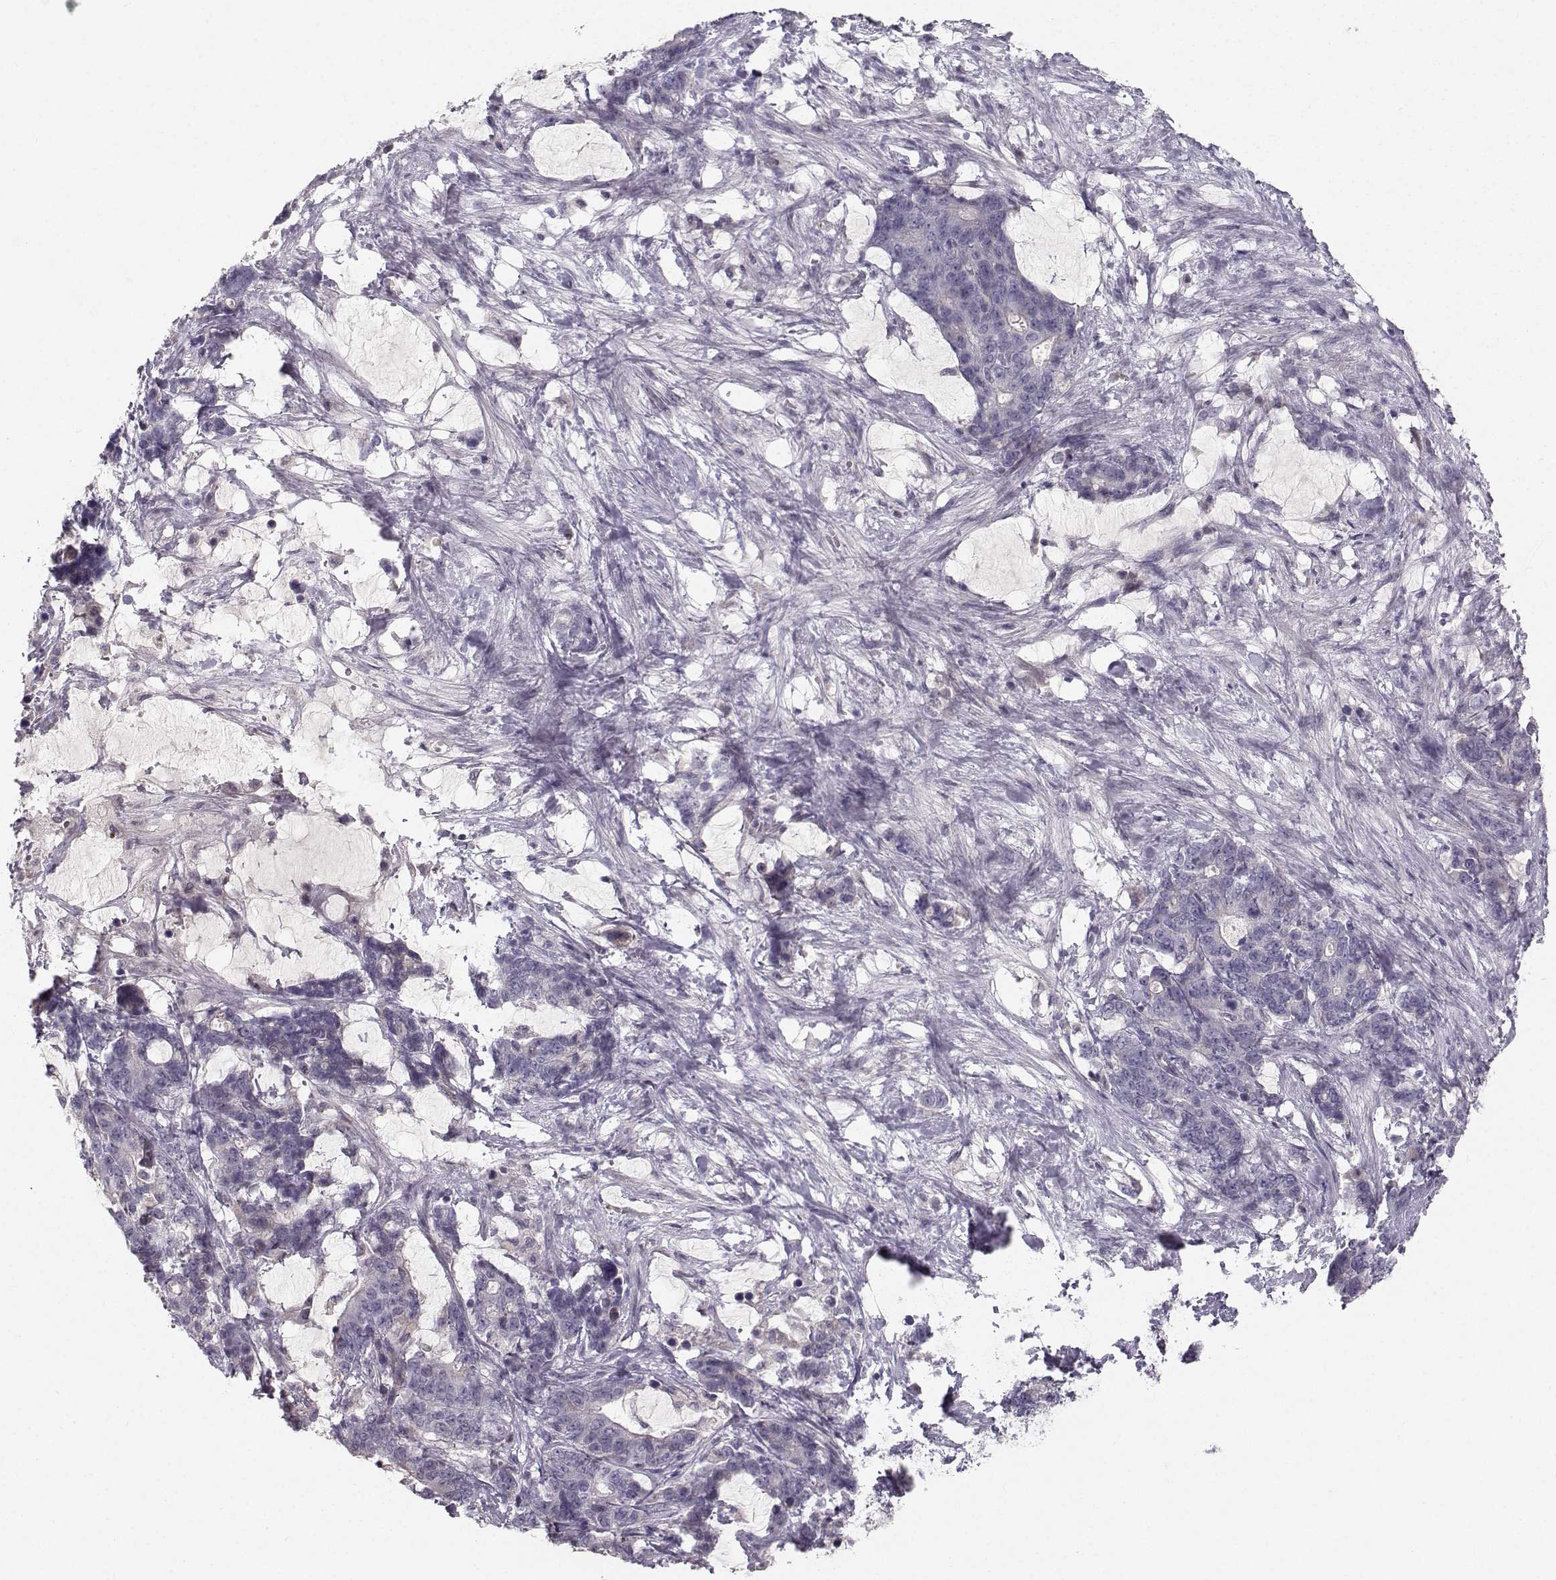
{"staining": {"intensity": "negative", "quantity": "none", "location": "none"}, "tissue": "stomach cancer", "cell_type": "Tumor cells", "image_type": "cancer", "snomed": [{"axis": "morphology", "description": "Normal tissue, NOS"}, {"axis": "morphology", "description": "Adenocarcinoma, NOS"}, {"axis": "topography", "description": "Stomach"}], "caption": "Tumor cells are negative for protein expression in human stomach adenocarcinoma.", "gene": "OPRD1", "patient": {"sex": "female", "age": 64}}